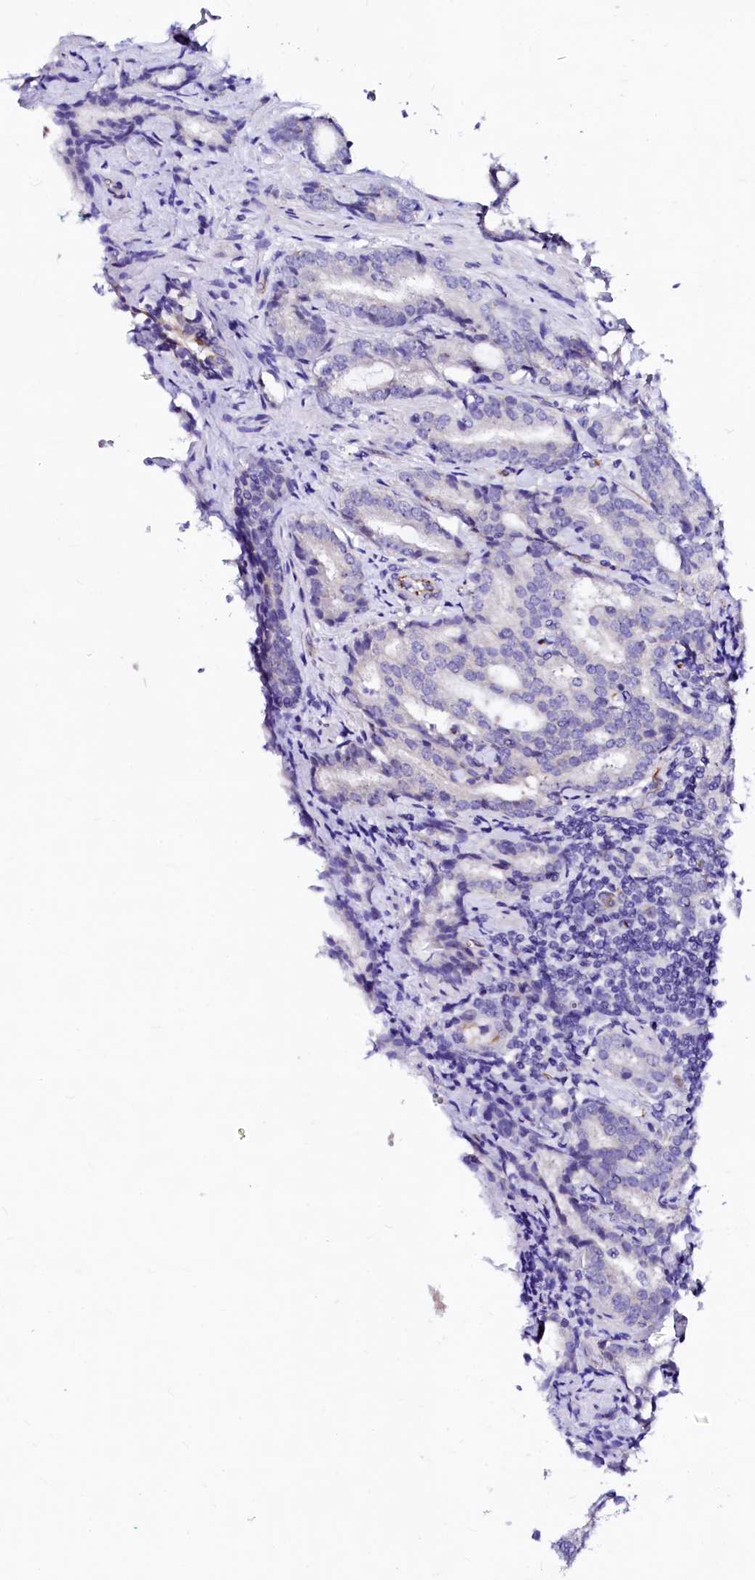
{"staining": {"intensity": "negative", "quantity": "none", "location": "none"}, "tissue": "prostate cancer", "cell_type": "Tumor cells", "image_type": "cancer", "snomed": [{"axis": "morphology", "description": "Adenocarcinoma, High grade"}, {"axis": "topography", "description": "Prostate"}], "caption": "Immunohistochemical staining of human high-grade adenocarcinoma (prostate) demonstrates no significant expression in tumor cells.", "gene": "SFR1", "patient": {"sex": "male", "age": 63}}